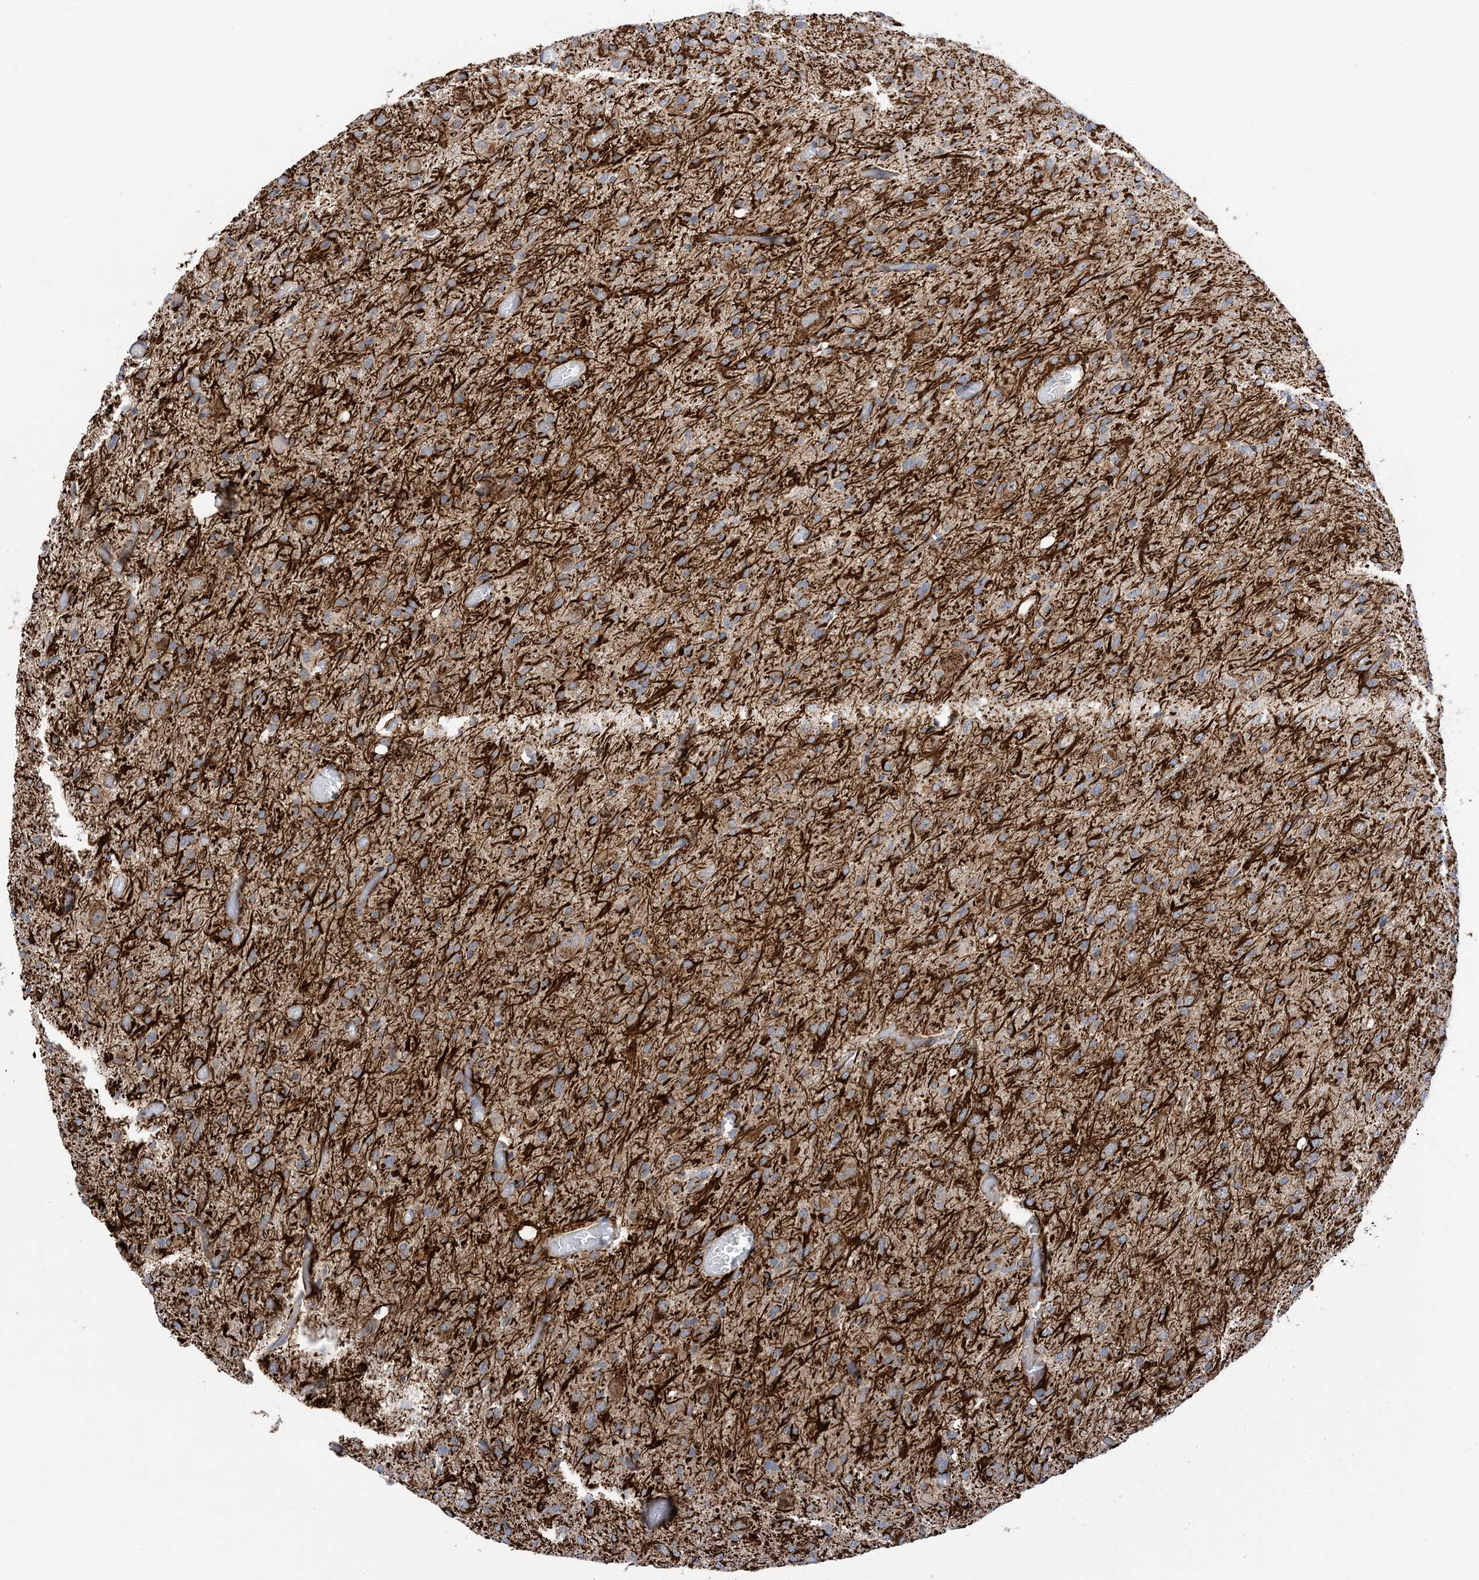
{"staining": {"intensity": "strong", "quantity": "25%-75%", "location": "cytoplasmic/membranous"}, "tissue": "glioma", "cell_type": "Tumor cells", "image_type": "cancer", "snomed": [{"axis": "morphology", "description": "Glioma, malignant, High grade"}, {"axis": "topography", "description": "Brain"}], "caption": "Glioma tissue reveals strong cytoplasmic/membranous staining in about 25%-75% of tumor cells (IHC, brightfield microscopy, high magnification).", "gene": "PLK4", "patient": {"sex": "female", "age": 59}}